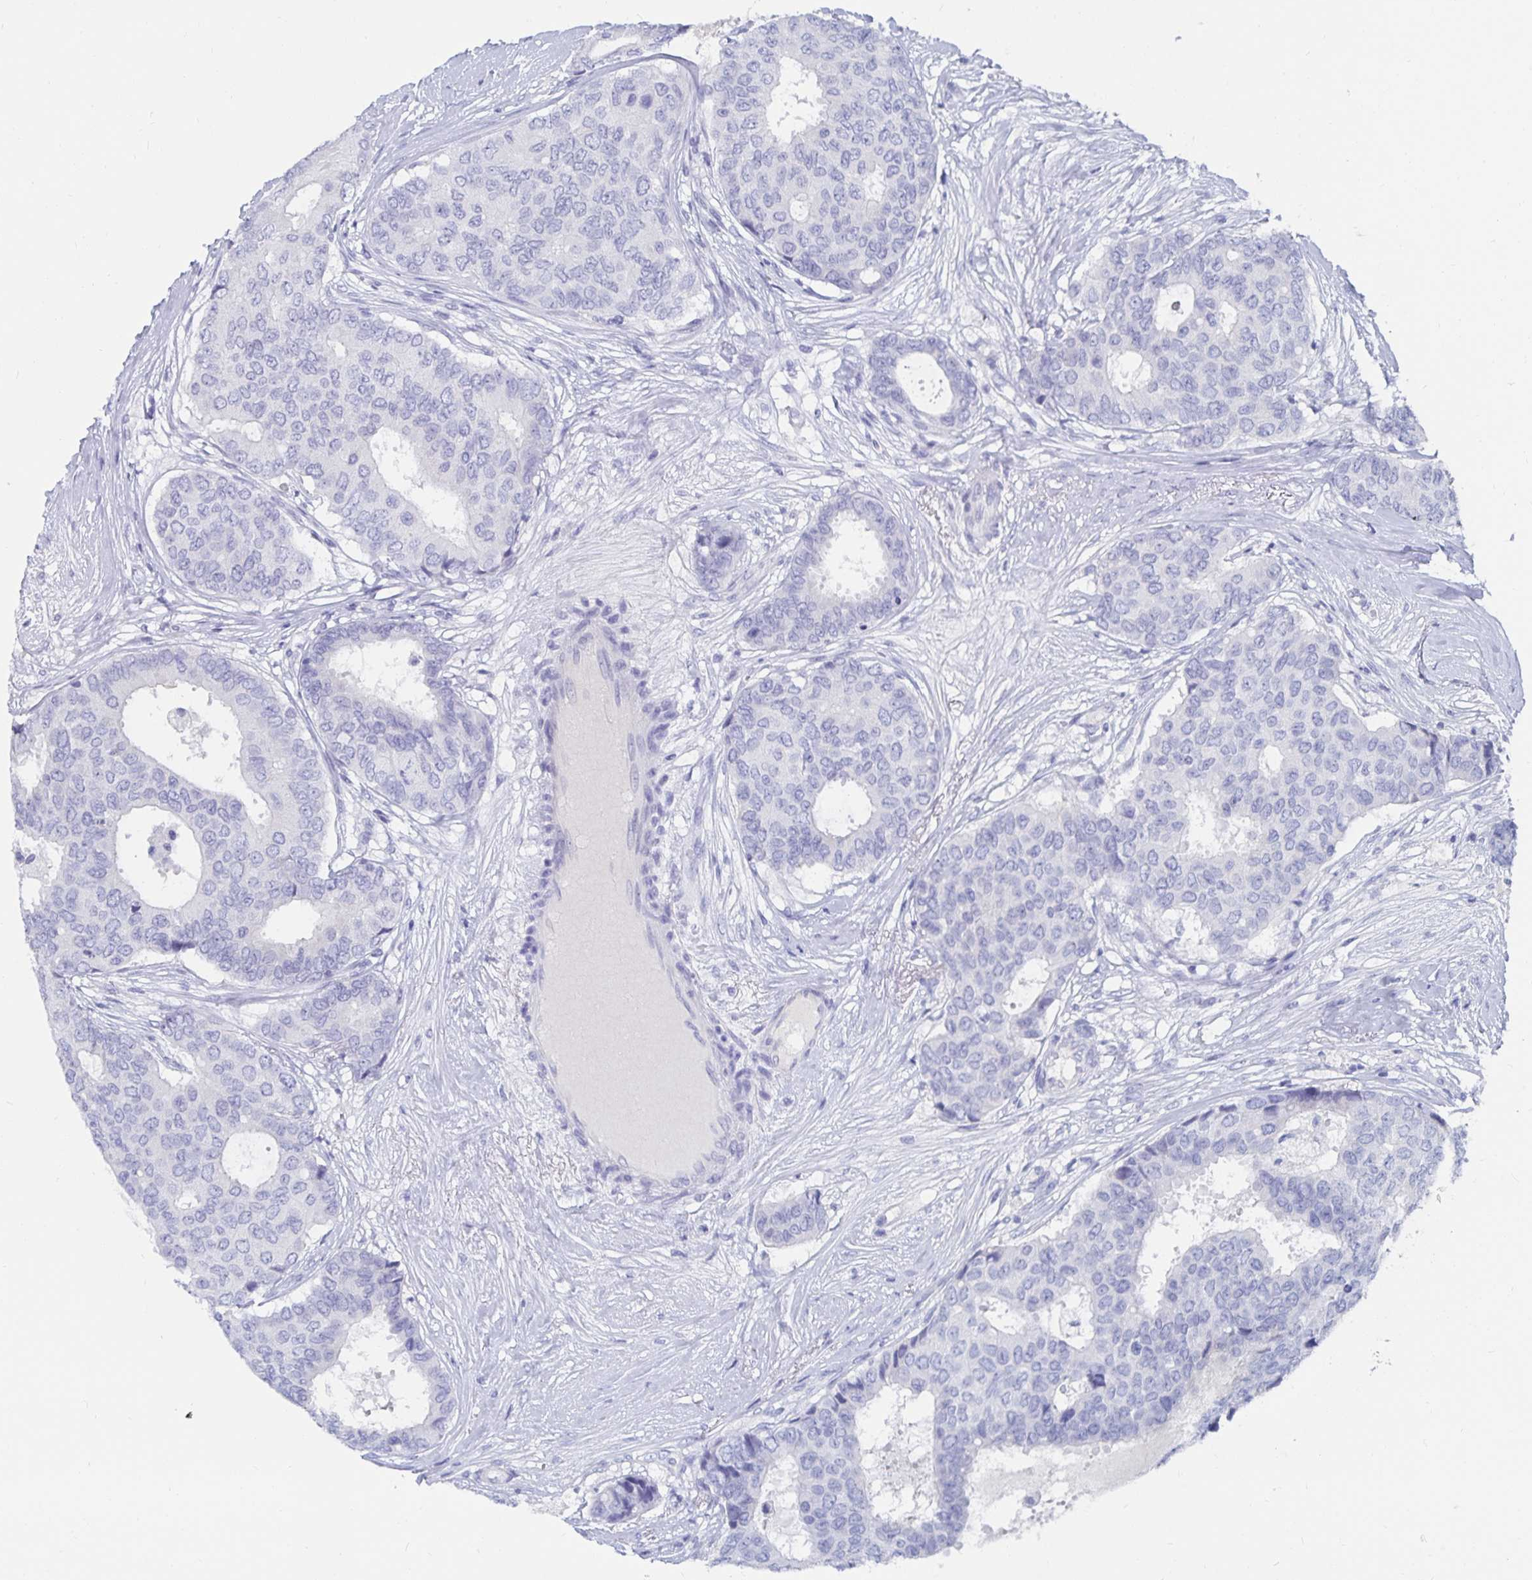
{"staining": {"intensity": "negative", "quantity": "none", "location": "none"}, "tissue": "breast cancer", "cell_type": "Tumor cells", "image_type": "cancer", "snomed": [{"axis": "morphology", "description": "Duct carcinoma"}, {"axis": "topography", "description": "Breast"}], "caption": "Tumor cells are negative for protein expression in human infiltrating ductal carcinoma (breast).", "gene": "CFAP69", "patient": {"sex": "female", "age": 75}}